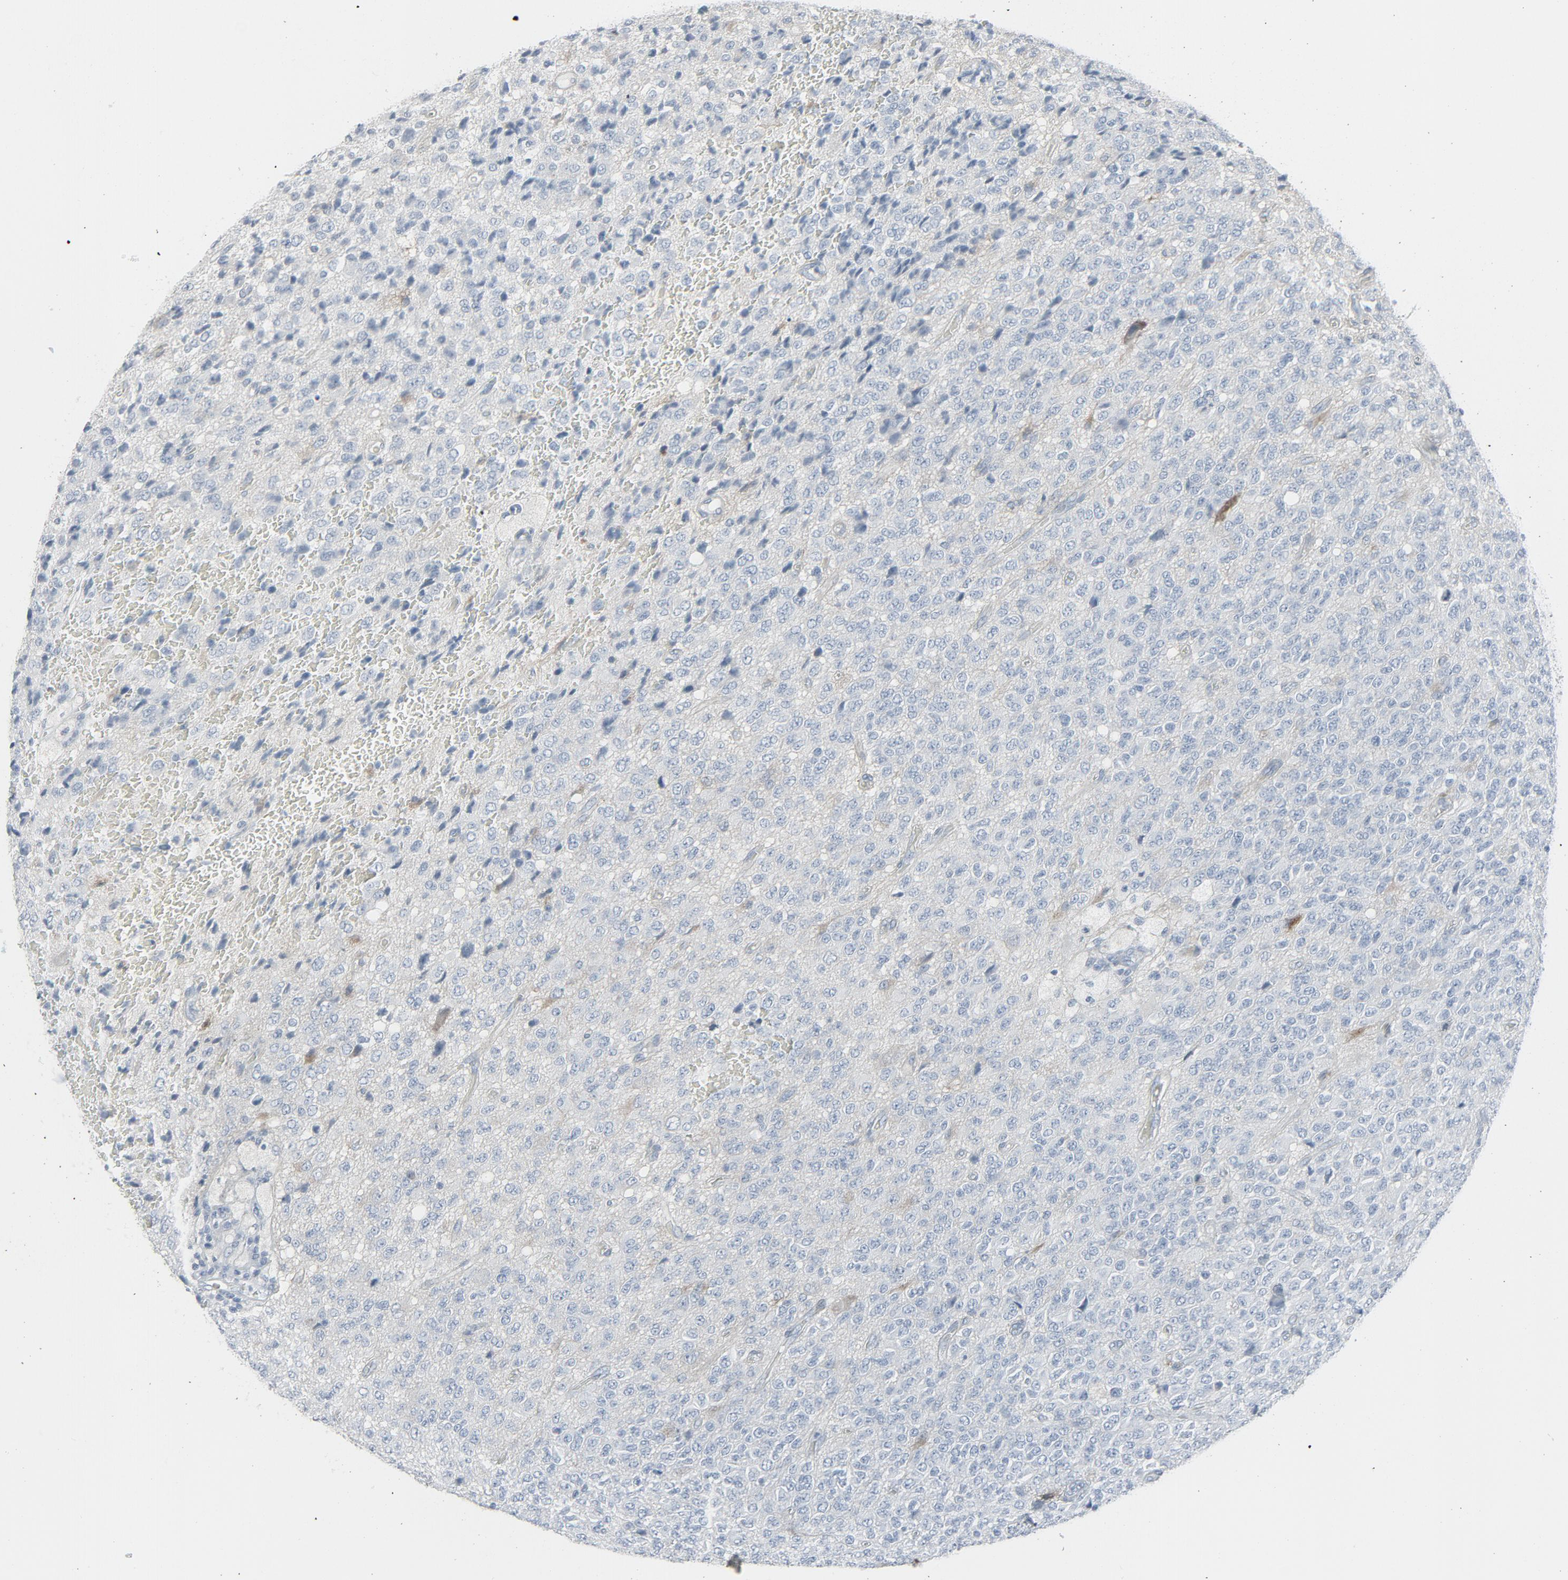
{"staining": {"intensity": "moderate", "quantity": "<25%", "location": "cytoplasmic/membranous"}, "tissue": "glioma", "cell_type": "Tumor cells", "image_type": "cancer", "snomed": [{"axis": "morphology", "description": "Glioma, malignant, High grade"}, {"axis": "topography", "description": "pancreas cauda"}], "caption": "Glioma stained with DAB immunohistochemistry (IHC) reveals low levels of moderate cytoplasmic/membranous staining in about <25% of tumor cells.", "gene": "FGFR3", "patient": {"sex": "male", "age": 60}}